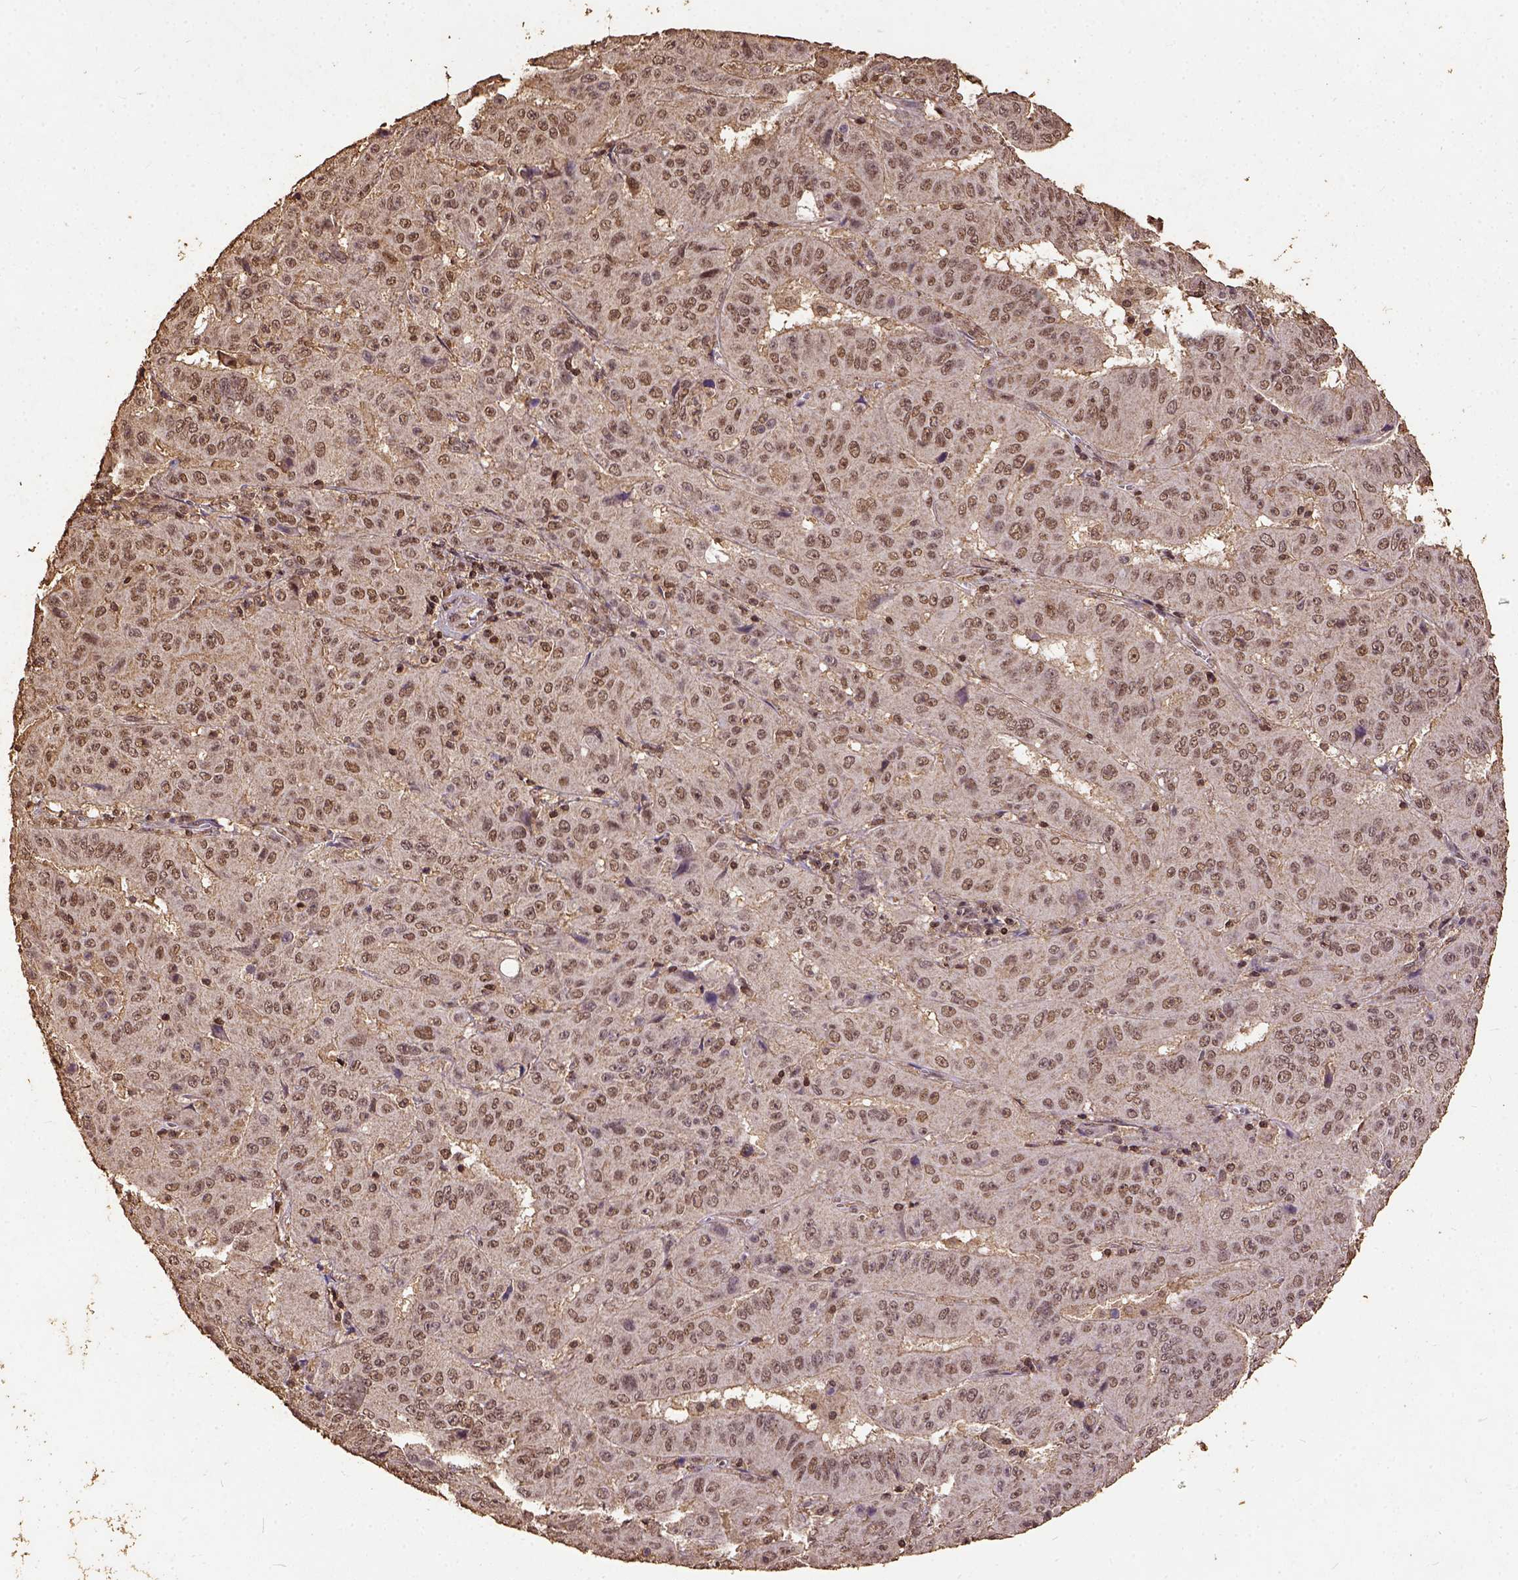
{"staining": {"intensity": "weak", "quantity": ">75%", "location": "nuclear"}, "tissue": "pancreatic cancer", "cell_type": "Tumor cells", "image_type": "cancer", "snomed": [{"axis": "morphology", "description": "Adenocarcinoma, NOS"}, {"axis": "topography", "description": "Pancreas"}], "caption": "Protein staining by immunohistochemistry demonstrates weak nuclear expression in about >75% of tumor cells in pancreatic cancer. Using DAB (3,3'-diaminobenzidine) (brown) and hematoxylin (blue) stains, captured at high magnification using brightfield microscopy.", "gene": "NACC1", "patient": {"sex": "male", "age": 63}}